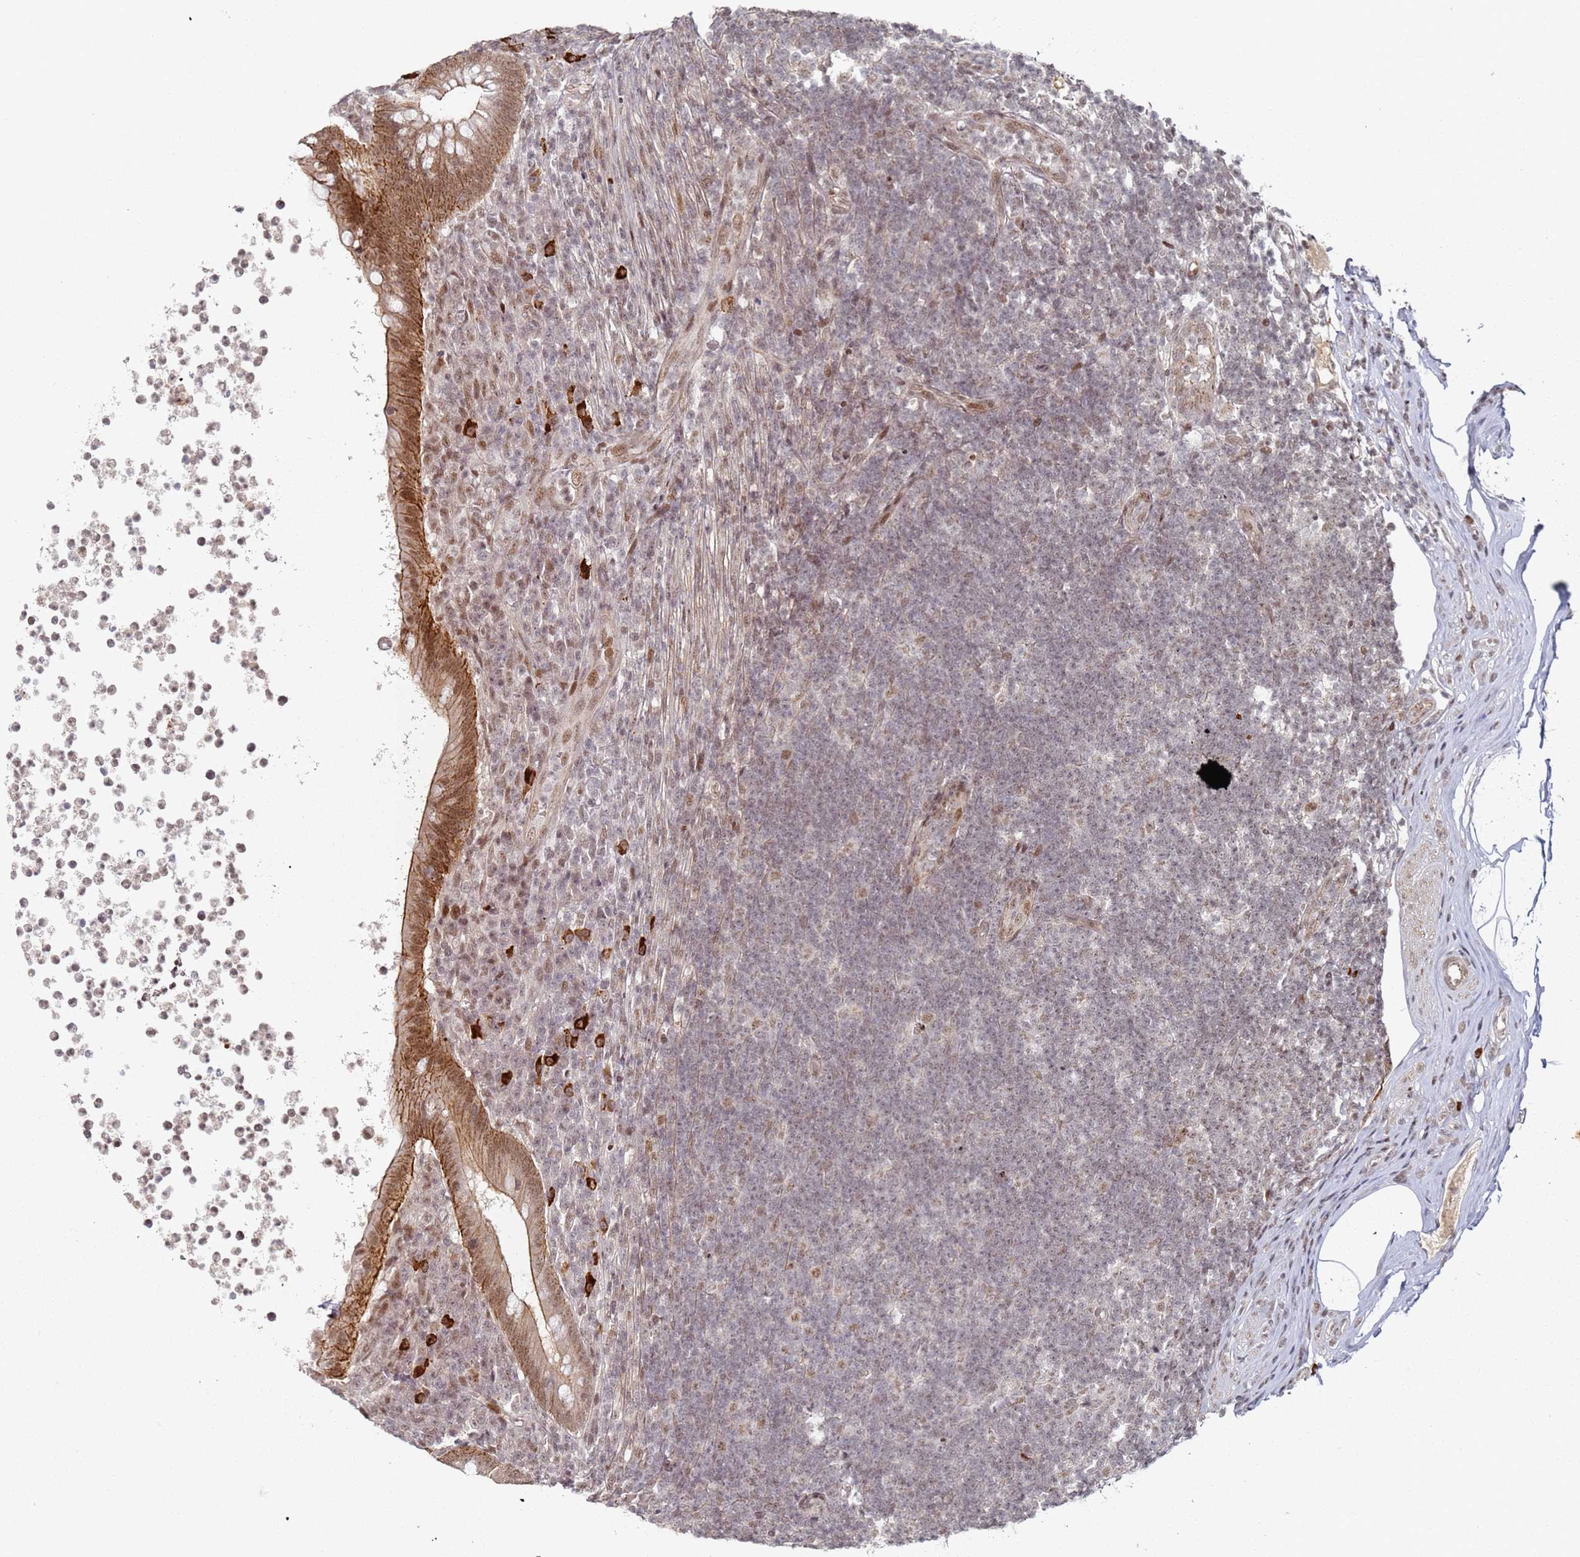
{"staining": {"intensity": "strong", "quantity": "25%-75%", "location": "cytoplasmic/membranous,nuclear"}, "tissue": "appendix", "cell_type": "Glandular cells", "image_type": "normal", "snomed": [{"axis": "morphology", "description": "Normal tissue, NOS"}, {"axis": "topography", "description": "Appendix"}], "caption": "Strong cytoplasmic/membranous,nuclear protein positivity is present in approximately 25%-75% of glandular cells in appendix. Using DAB (3,3'-diaminobenzidine) (brown) and hematoxylin (blue) stains, captured at high magnification using brightfield microscopy.", "gene": "ATF6B", "patient": {"sex": "female", "age": 56}}